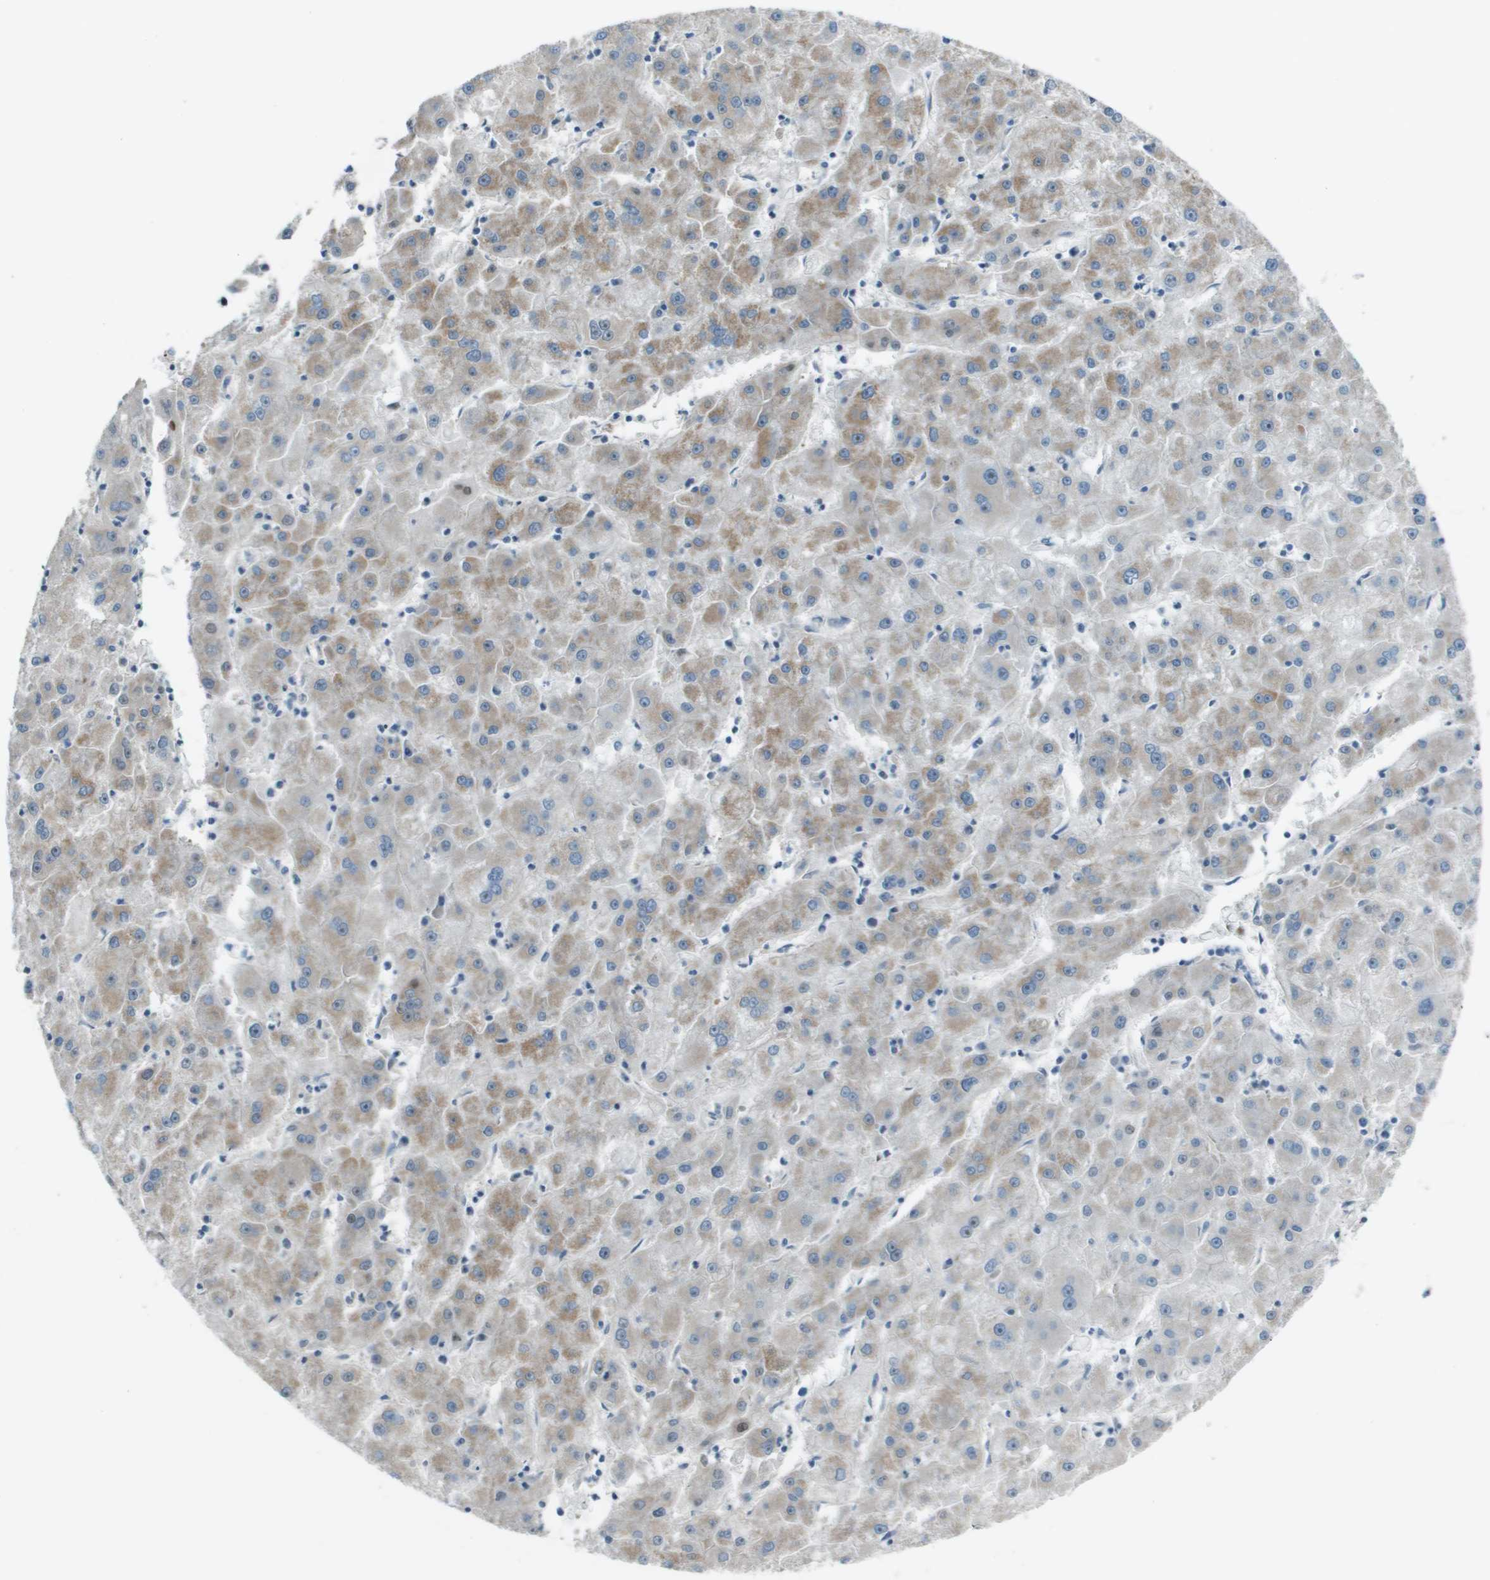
{"staining": {"intensity": "weak", "quantity": "25%-75%", "location": "cytoplasmic/membranous"}, "tissue": "liver cancer", "cell_type": "Tumor cells", "image_type": "cancer", "snomed": [{"axis": "morphology", "description": "Carcinoma, Hepatocellular, NOS"}, {"axis": "topography", "description": "Liver"}], "caption": "A photomicrograph of human hepatocellular carcinoma (liver) stained for a protein demonstrates weak cytoplasmic/membranous brown staining in tumor cells.", "gene": "MGAT3", "patient": {"sex": "male", "age": 72}}